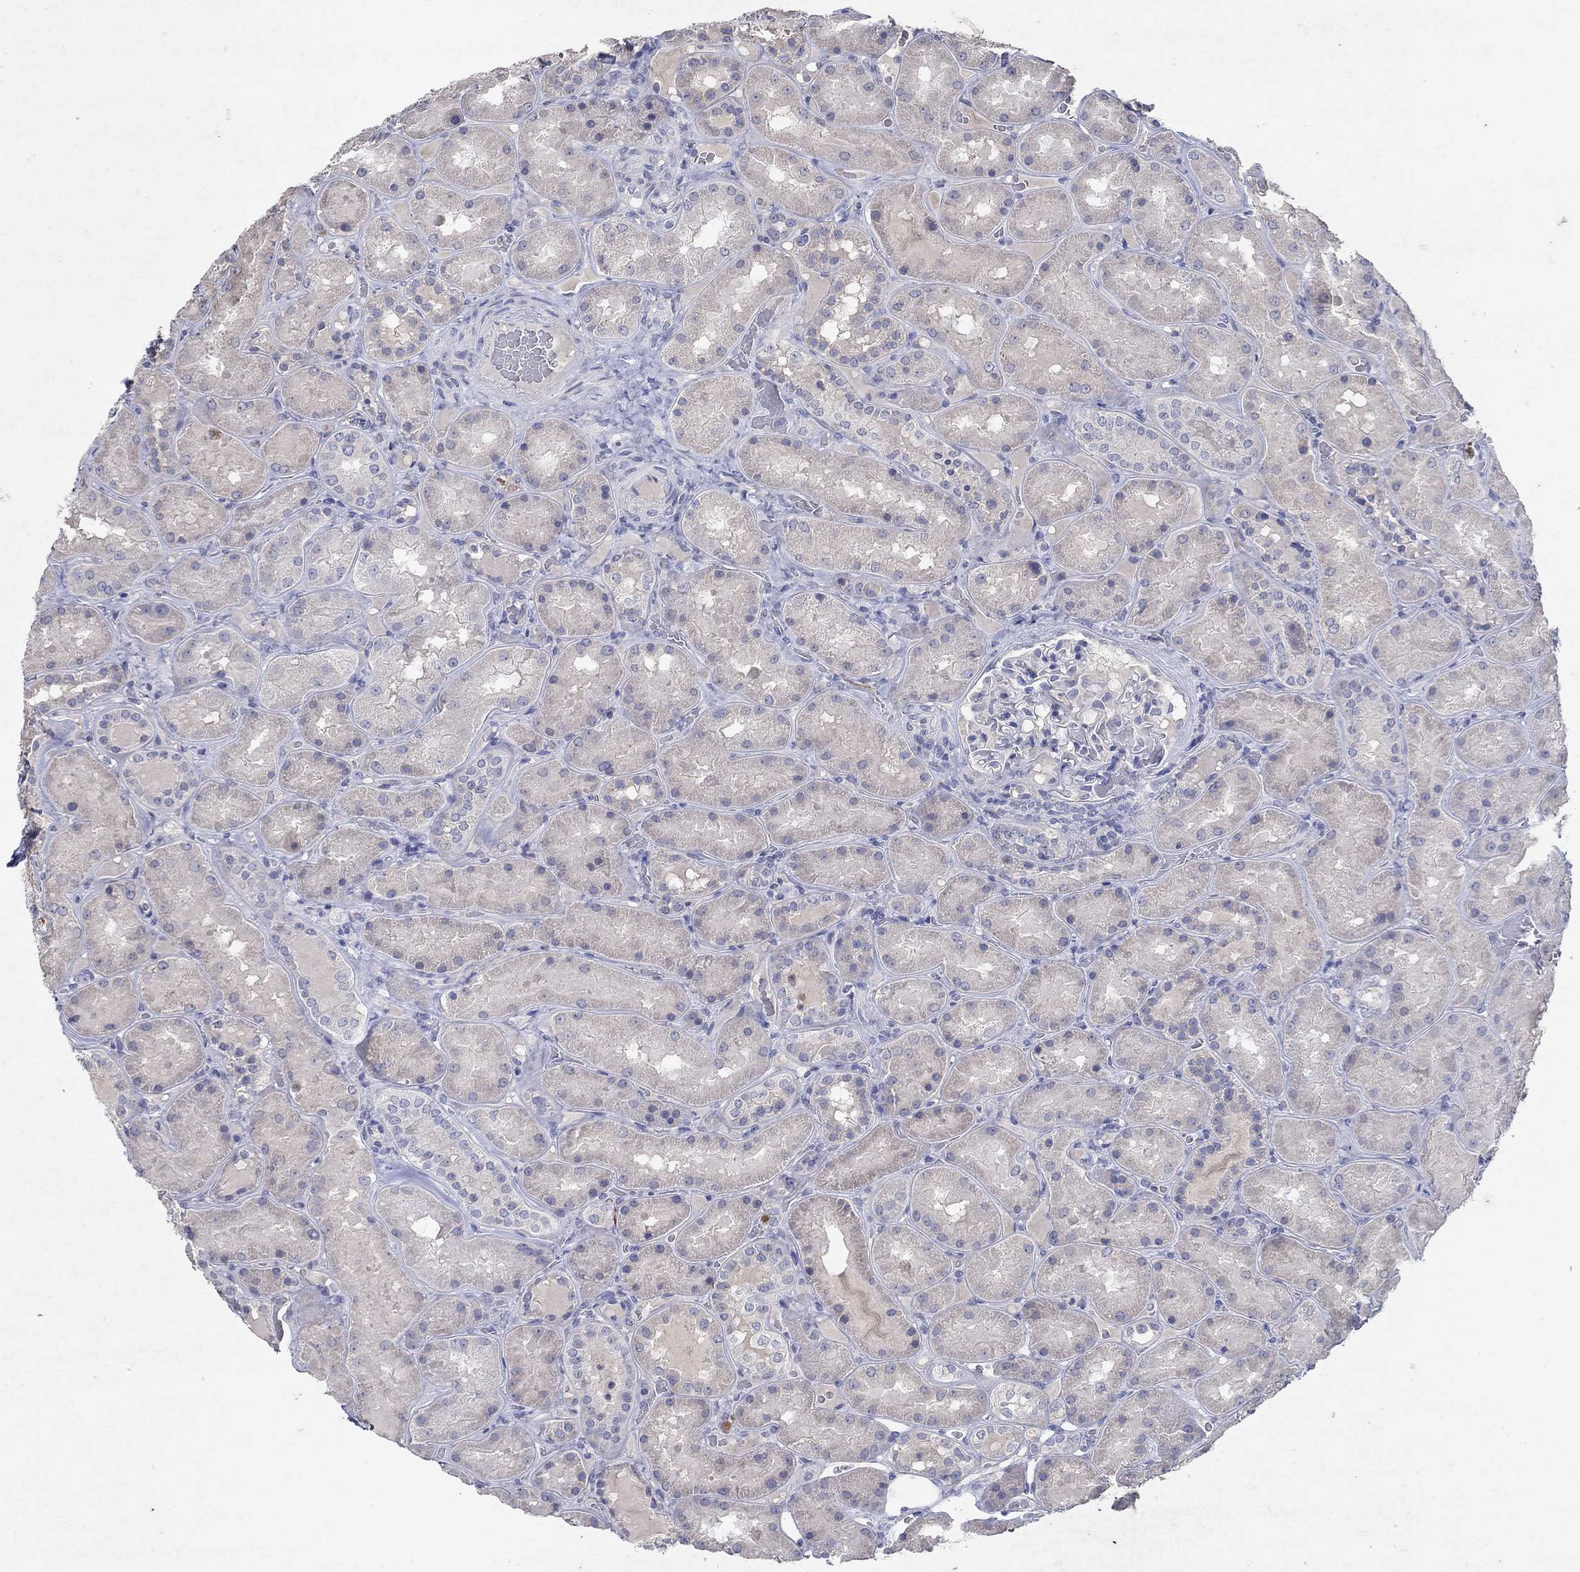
{"staining": {"intensity": "negative", "quantity": "none", "location": "none"}, "tissue": "kidney", "cell_type": "Cells in glomeruli", "image_type": "normal", "snomed": [{"axis": "morphology", "description": "Normal tissue, NOS"}, {"axis": "topography", "description": "Kidney"}], "caption": "Cells in glomeruli are negative for brown protein staining in normal kidney. The staining was performed using DAB (3,3'-diaminobenzidine) to visualize the protein expression in brown, while the nuclei were stained in blue with hematoxylin (Magnification: 20x).", "gene": "KRT40", "patient": {"sex": "male", "age": 73}}